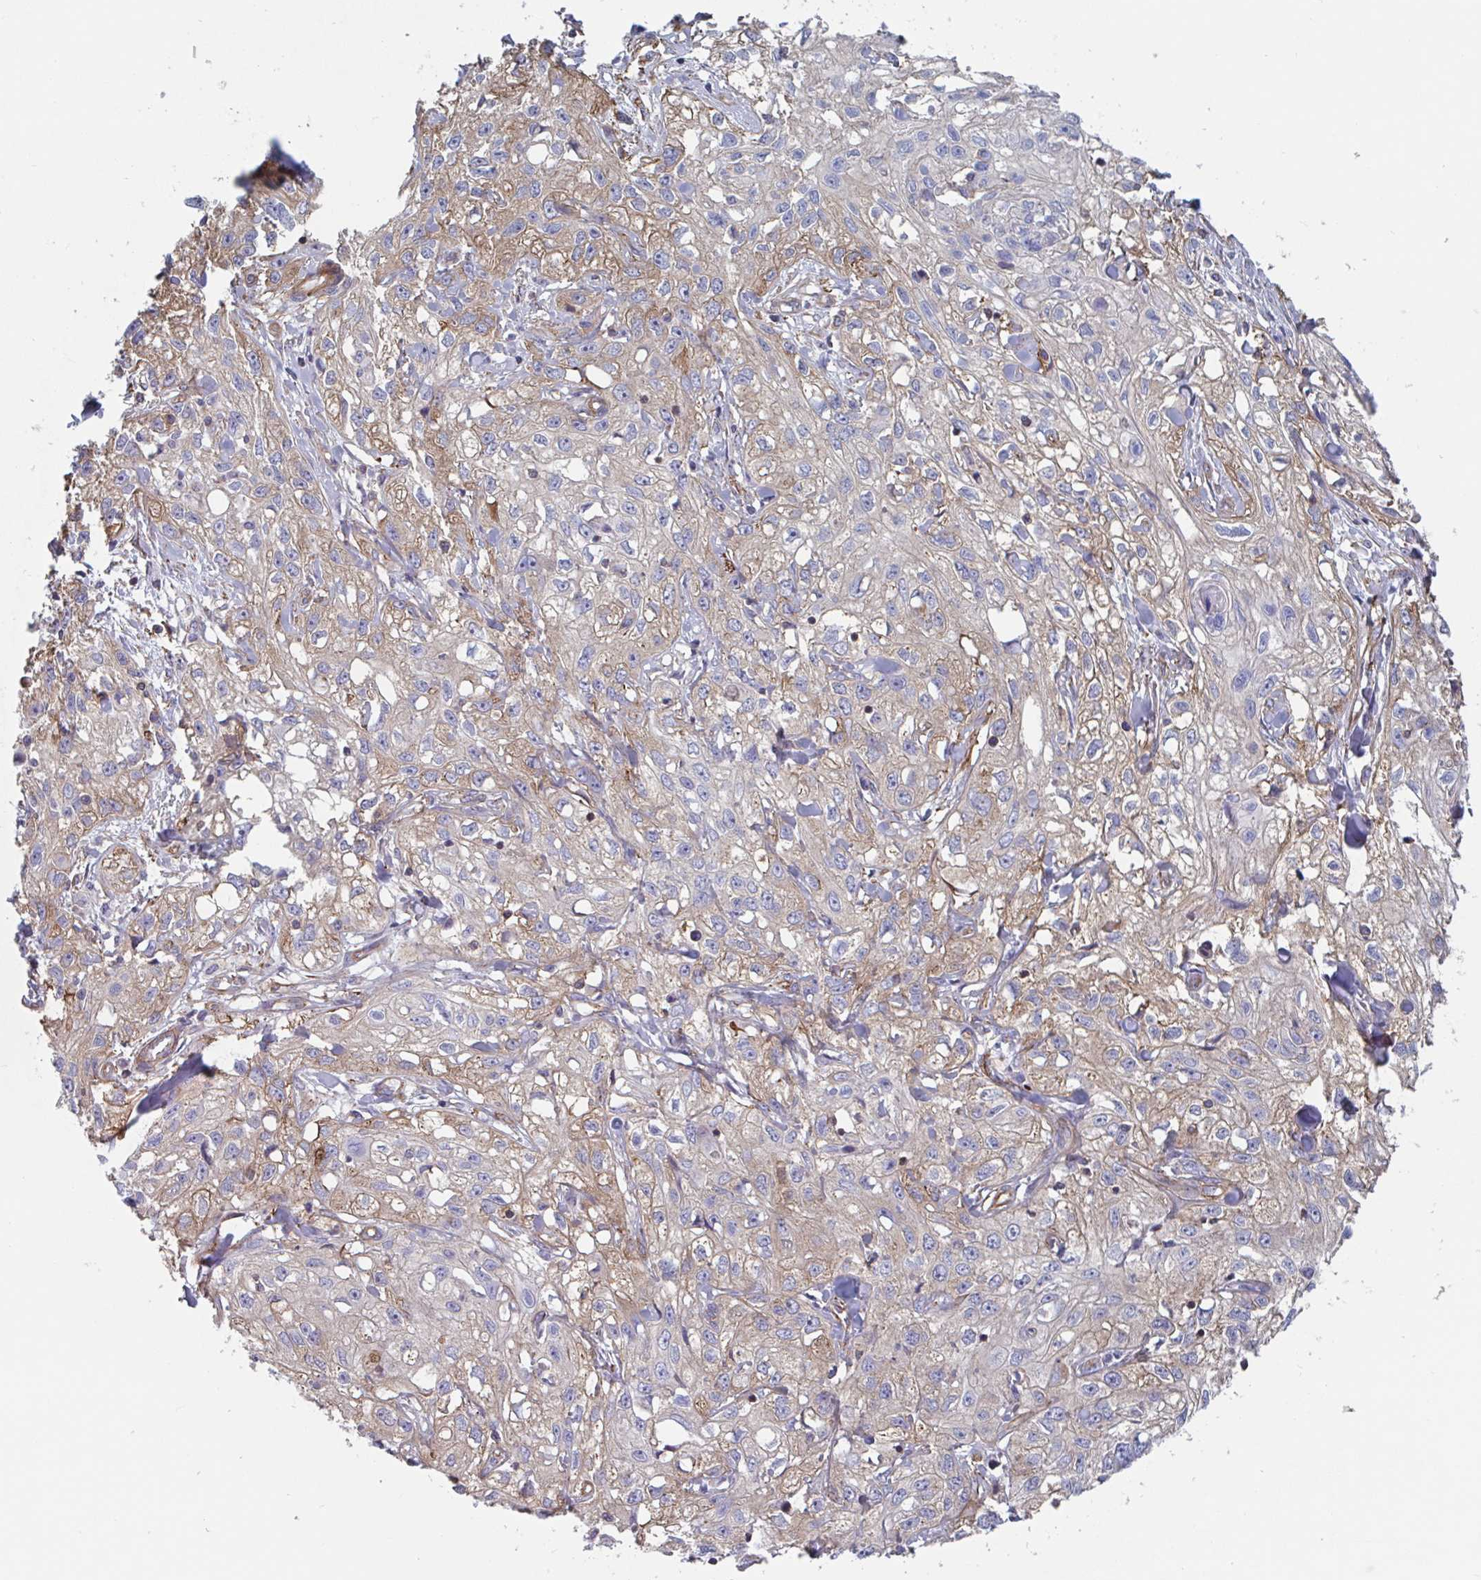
{"staining": {"intensity": "weak", "quantity": "25%-75%", "location": "cytoplasmic/membranous"}, "tissue": "skin cancer", "cell_type": "Tumor cells", "image_type": "cancer", "snomed": [{"axis": "morphology", "description": "Squamous cell carcinoma, NOS"}, {"axis": "topography", "description": "Skin"}, {"axis": "topography", "description": "Vulva"}], "caption": "Protein staining by immunohistochemistry (IHC) shows weak cytoplasmic/membranous expression in about 25%-75% of tumor cells in squamous cell carcinoma (skin).", "gene": "SHISA7", "patient": {"sex": "female", "age": 86}}